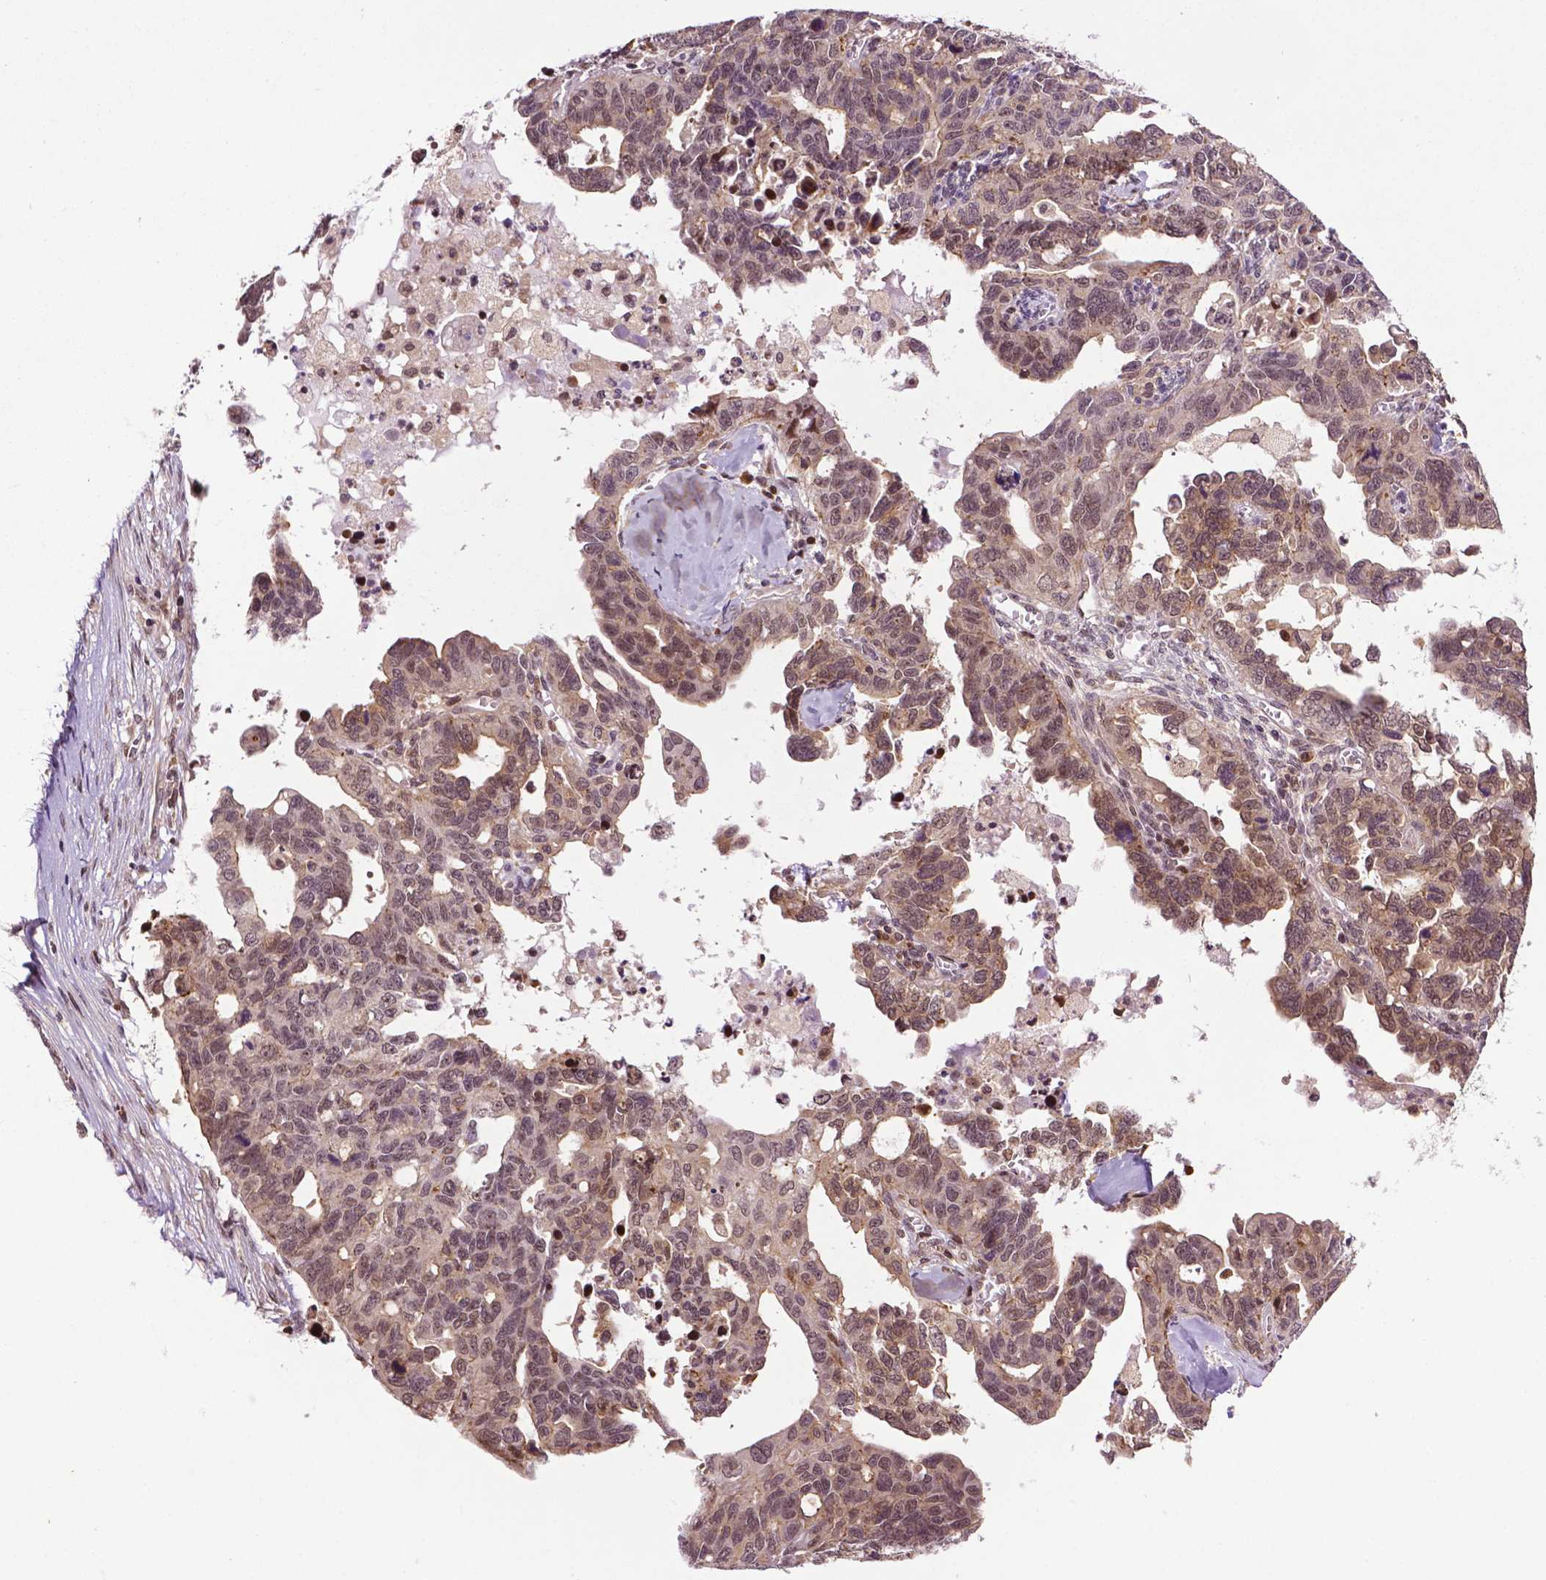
{"staining": {"intensity": "weak", "quantity": ">75%", "location": "cytoplasmic/membranous,nuclear"}, "tissue": "ovarian cancer", "cell_type": "Tumor cells", "image_type": "cancer", "snomed": [{"axis": "morphology", "description": "Cystadenocarcinoma, serous, NOS"}, {"axis": "topography", "description": "Ovary"}], "caption": "This is an image of IHC staining of ovarian cancer (serous cystadenocarcinoma), which shows weak expression in the cytoplasmic/membranous and nuclear of tumor cells.", "gene": "TMX2", "patient": {"sex": "female", "age": 69}}